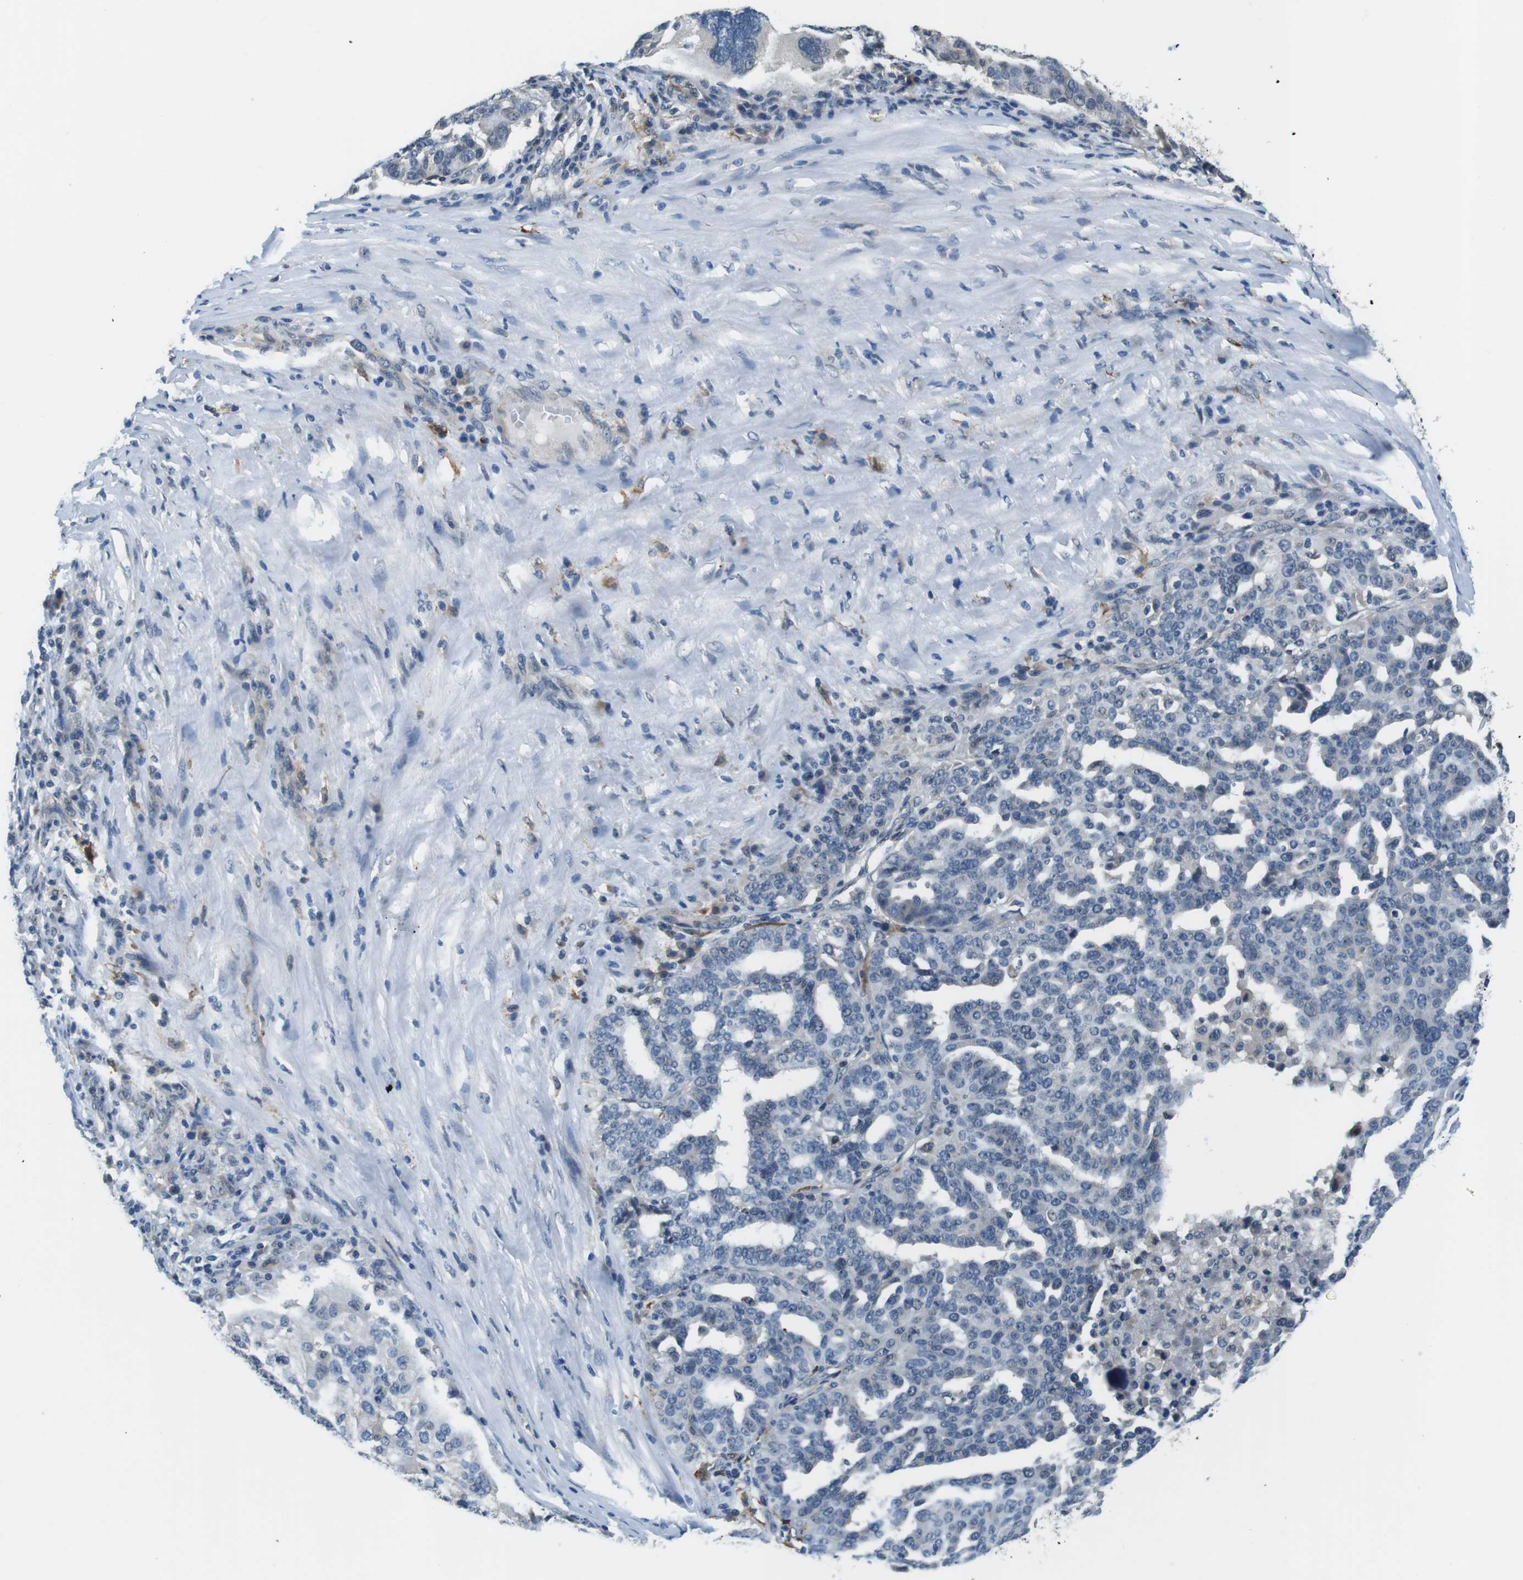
{"staining": {"intensity": "negative", "quantity": "none", "location": "none"}, "tissue": "ovarian cancer", "cell_type": "Tumor cells", "image_type": "cancer", "snomed": [{"axis": "morphology", "description": "Cystadenocarcinoma, serous, NOS"}, {"axis": "topography", "description": "Ovary"}], "caption": "DAB immunohistochemical staining of ovarian cancer demonstrates no significant staining in tumor cells.", "gene": "CD163L1", "patient": {"sex": "female", "age": 59}}